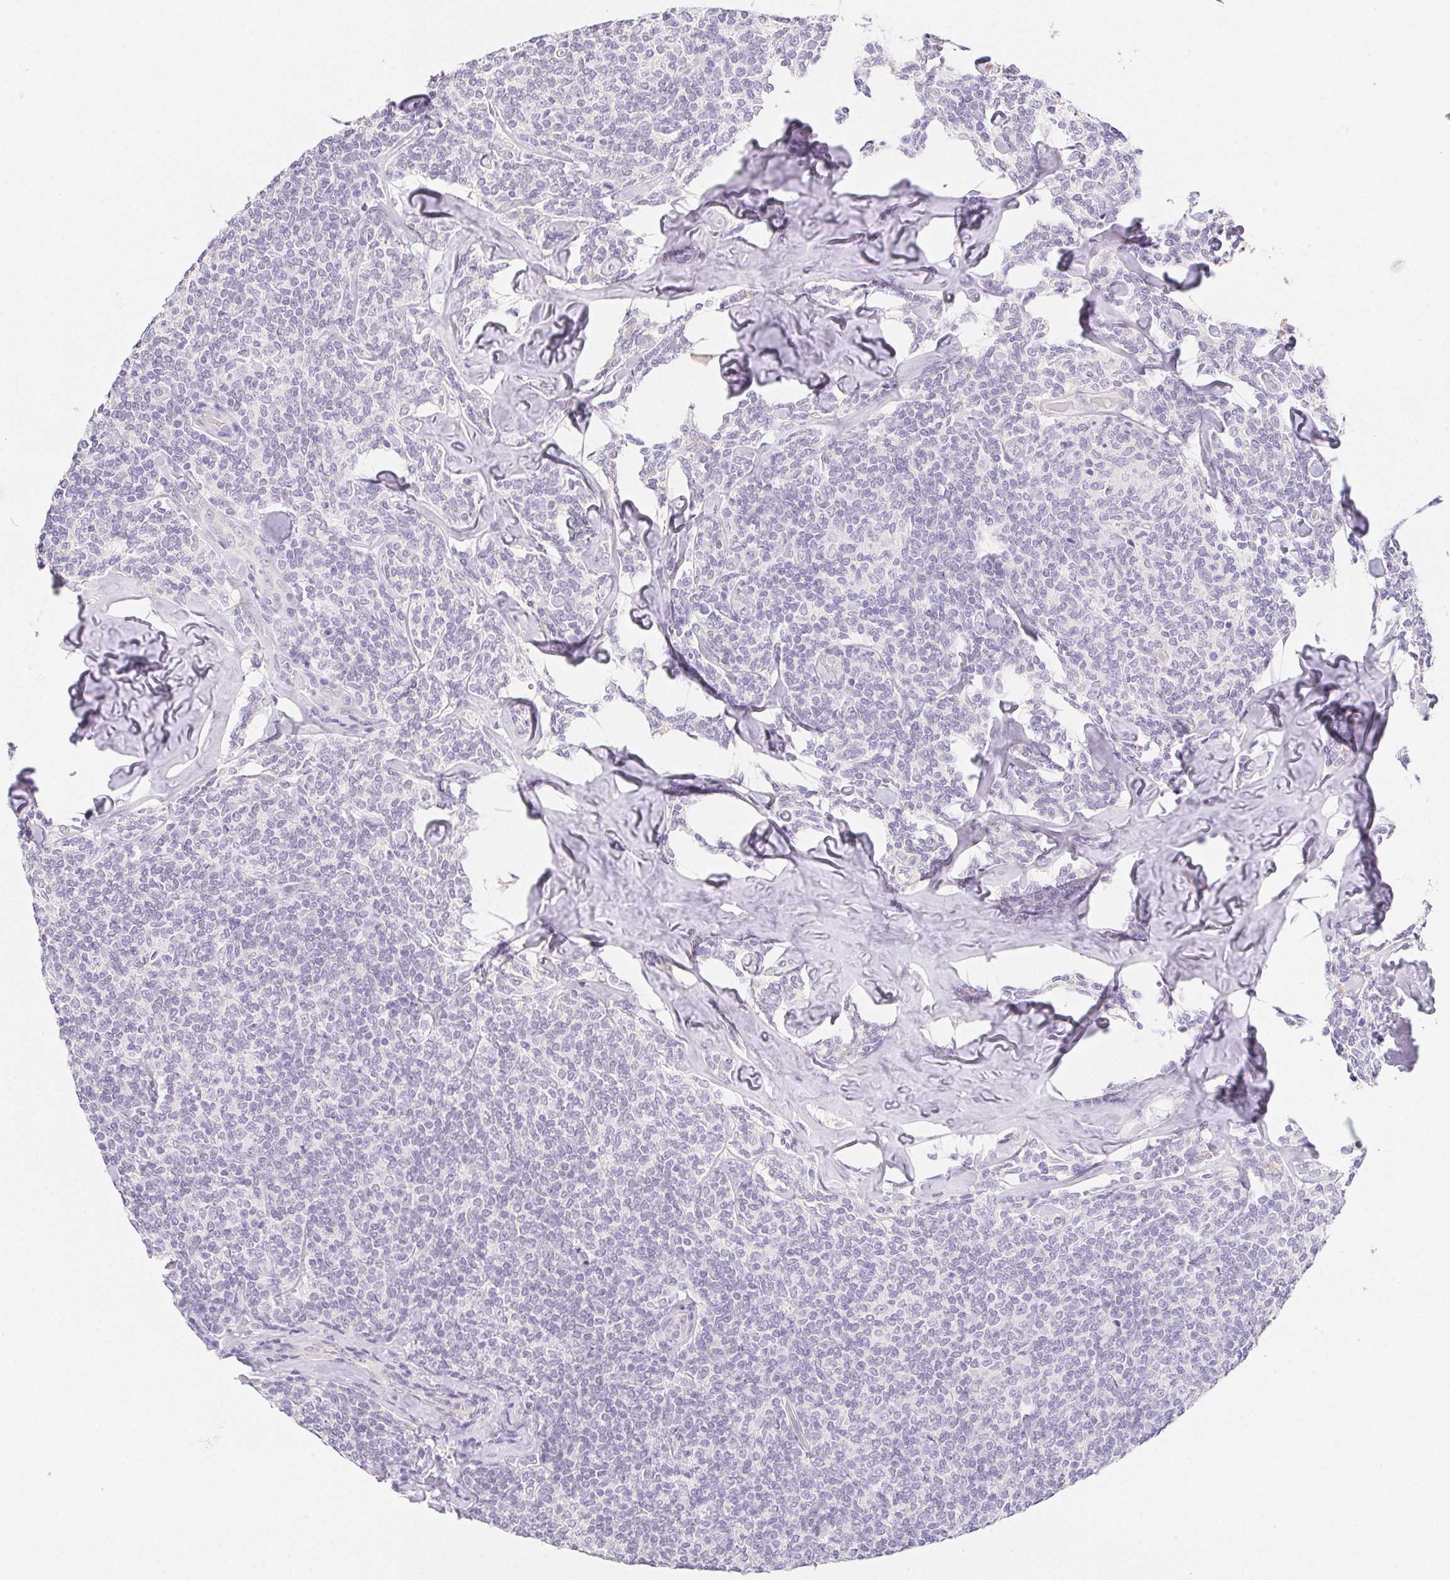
{"staining": {"intensity": "negative", "quantity": "none", "location": "none"}, "tissue": "lymphoma", "cell_type": "Tumor cells", "image_type": "cancer", "snomed": [{"axis": "morphology", "description": "Malignant lymphoma, non-Hodgkin's type, Low grade"}, {"axis": "topography", "description": "Lymph node"}], "caption": "This is an immunohistochemistry (IHC) histopathology image of lymphoma. There is no expression in tumor cells.", "gene": "ZBBX", "patient": {"sex": "female", "age": 56}}